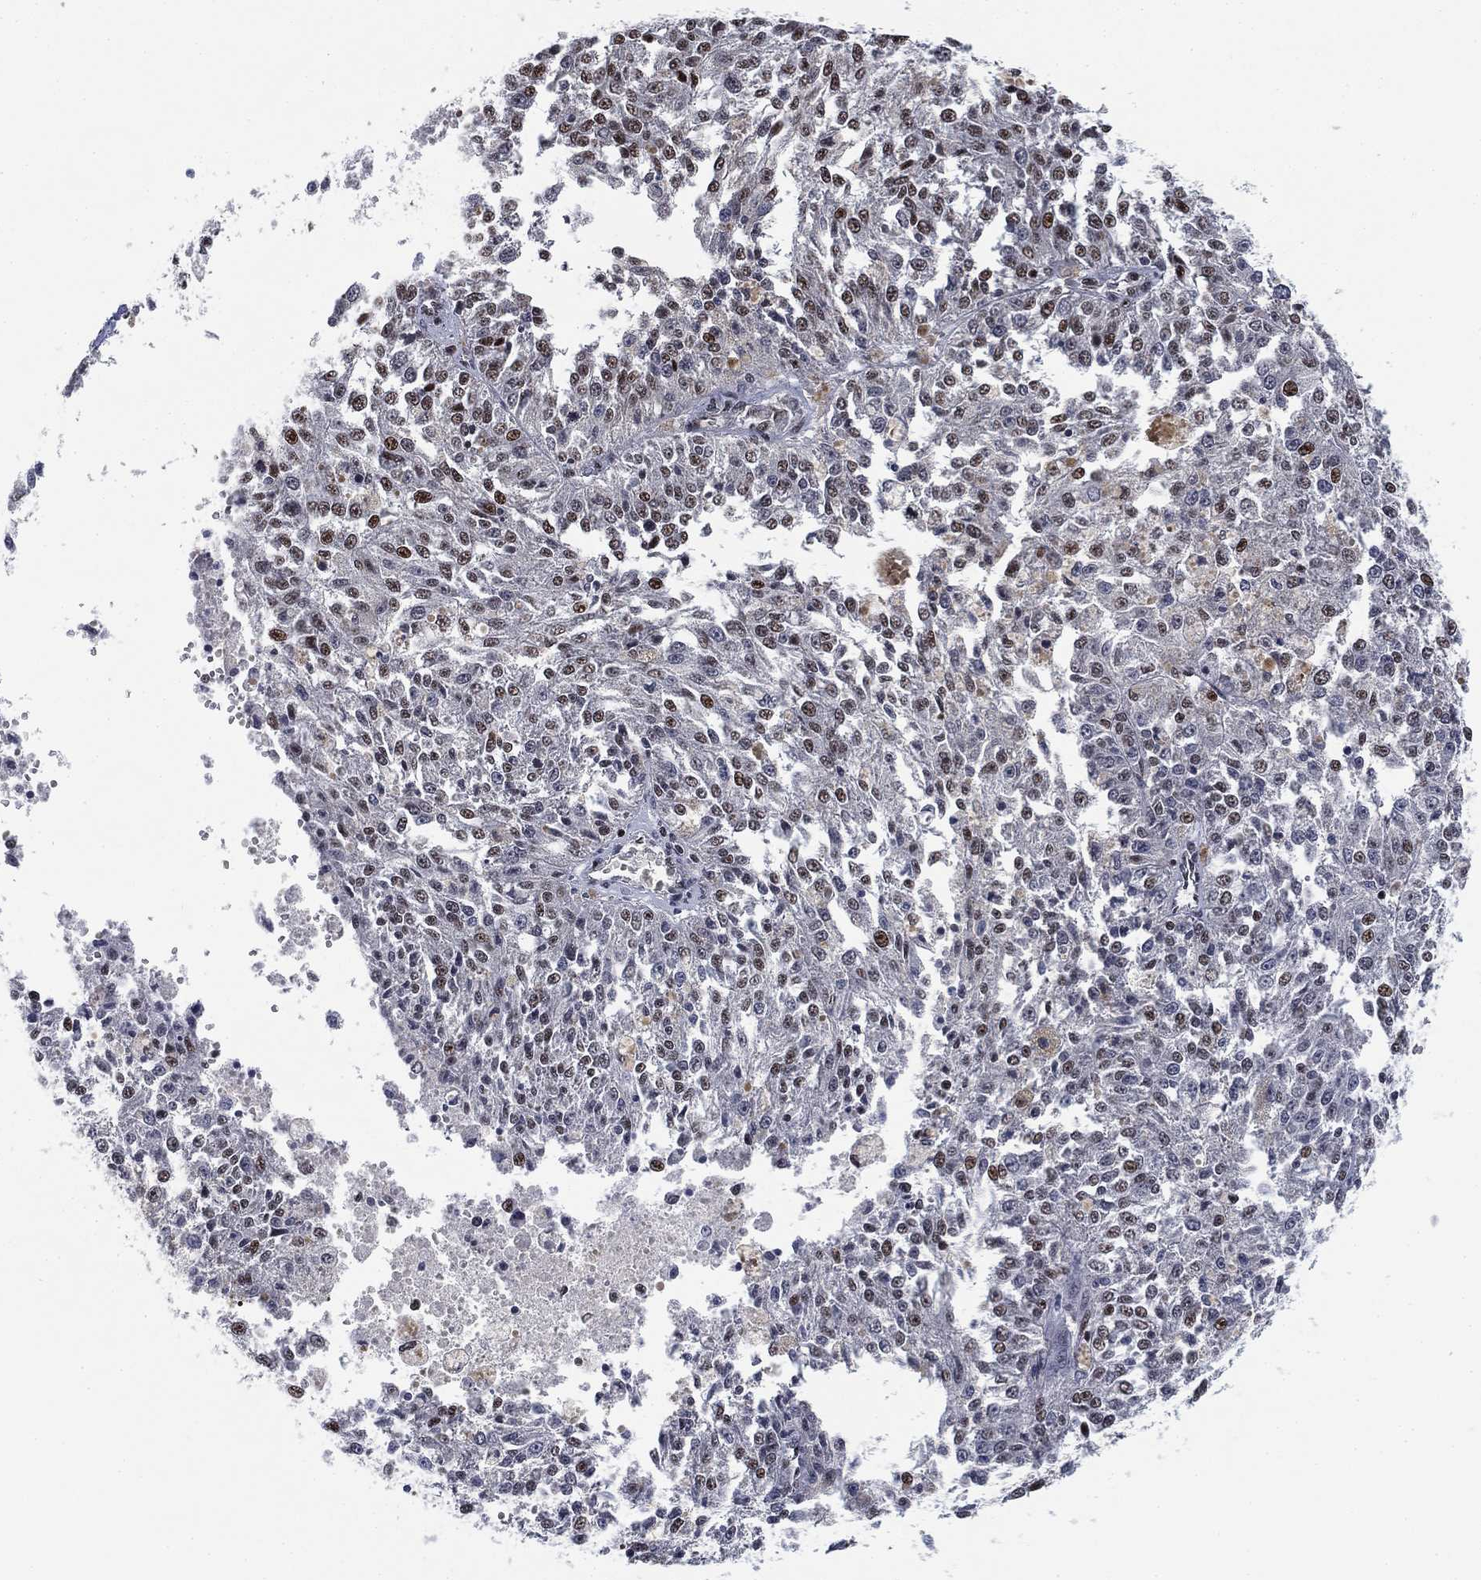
{"staining": {"intensity": "moderate", "quantity": "<25%", "location": "nuclear"}, "tissue": "melanoma", "cell_type": "Tumor cells", "image_type": "cancer", "snomed": [{"axis": "morphology", "description": "Malignant melanoma, Metastatic site"}, {"axis": "topography", "description": "Lymph node"}], "caption": "Immunohistochemical staining of human melanoma exhibits moderate nuclear protein positivity in about <25% of tumor cells.", "gene": "ZSCAN30", "patient": {"sex": "female", "age": 64}}